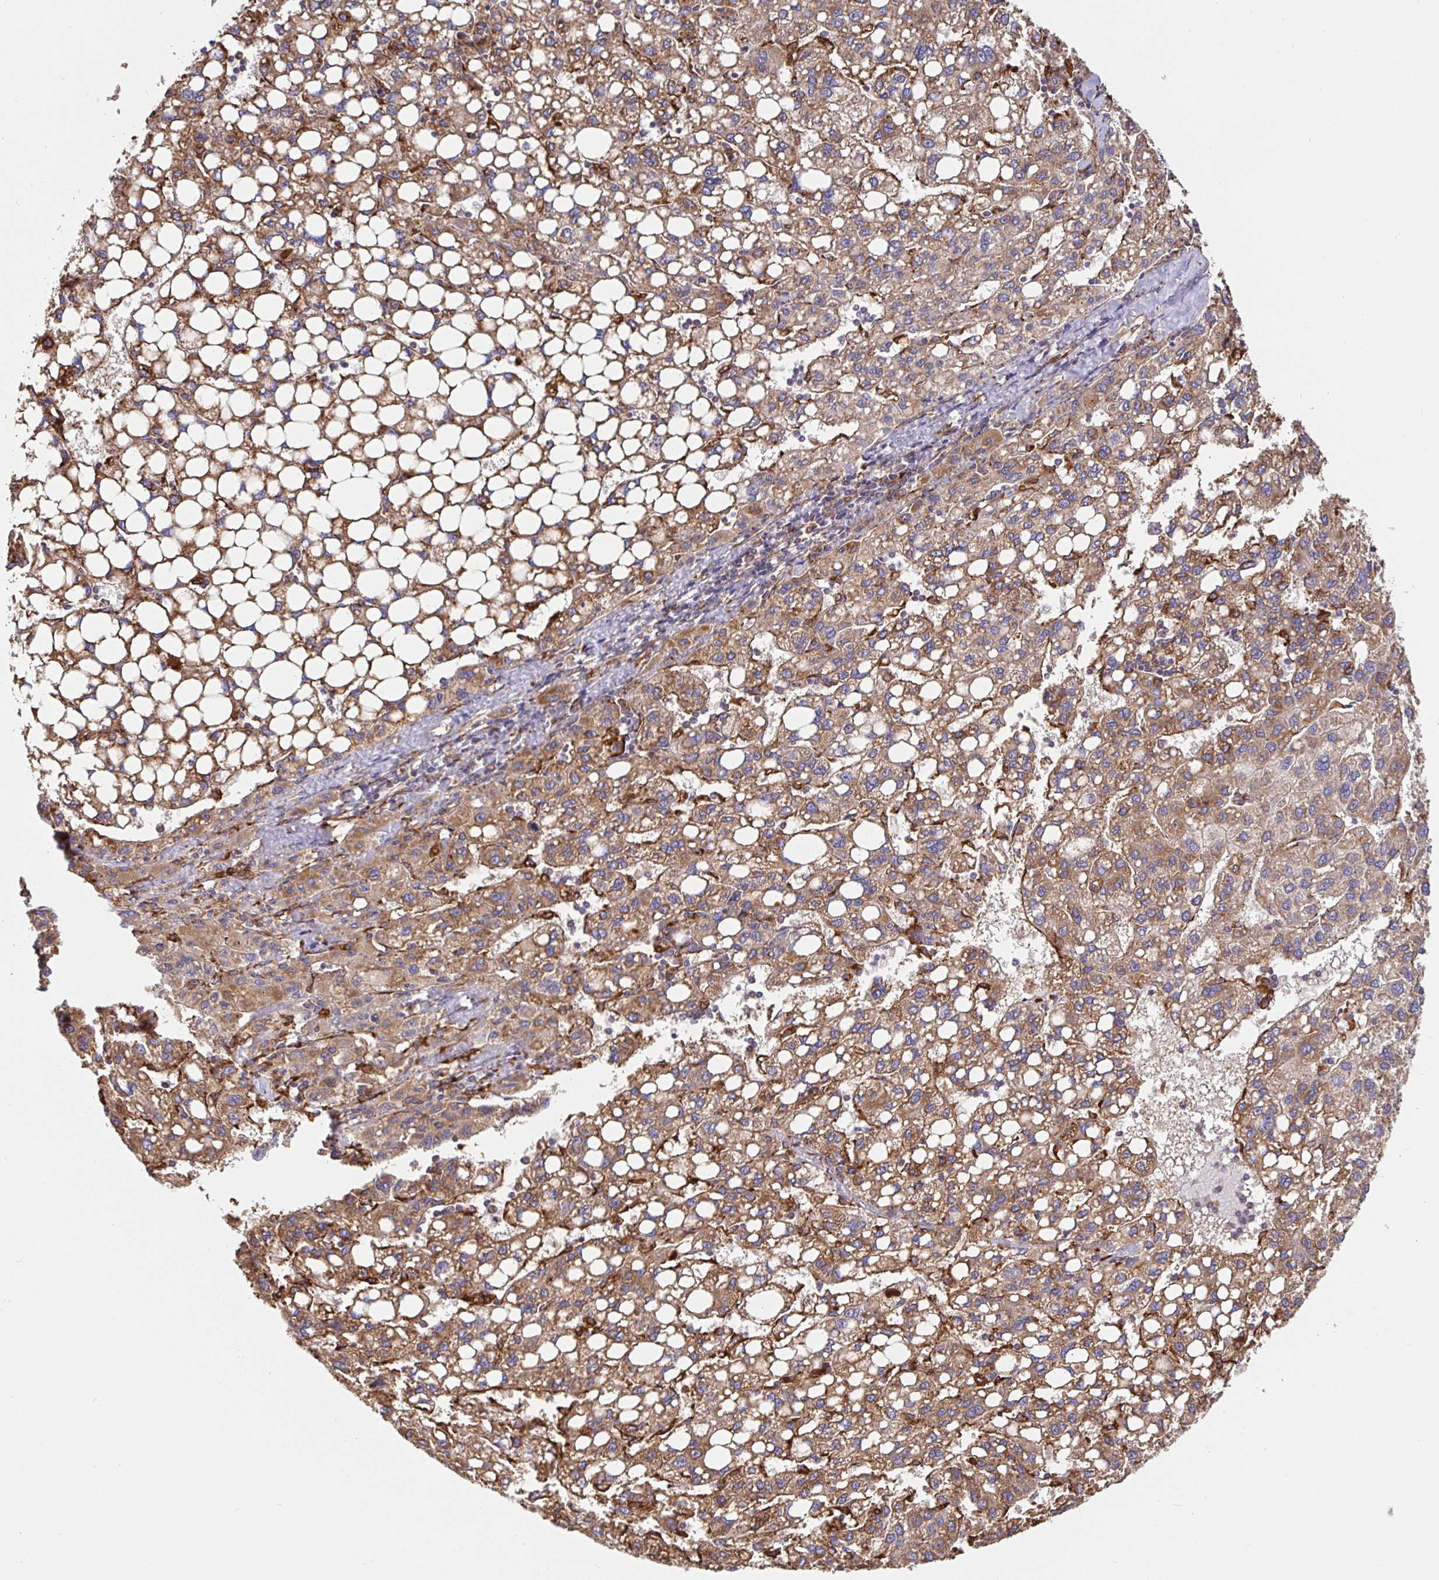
{"staining": {"intensity": "moderate", "quantity": ">75%", "location": "cytoplasmic/membranous"}, "tissue": "liver cancer", "cell_type": "Tumor cells", "image_type": "cancer", "snomed": [{"axis": "morphology", "description": "Carcinoma, Hepatocellular, NOS"}, {"axis": "topography", "description": "Liver"}], "caption": "This micrograph shows immunohistochemistry (IHC) staining of liver hepatocellular carcinoma, with medium moderate cytoplasmic/membranous positivity in approximately >75% of tumor cells.", "gene": "MAOA", "patient": {"sex": "female", "age": 82}}